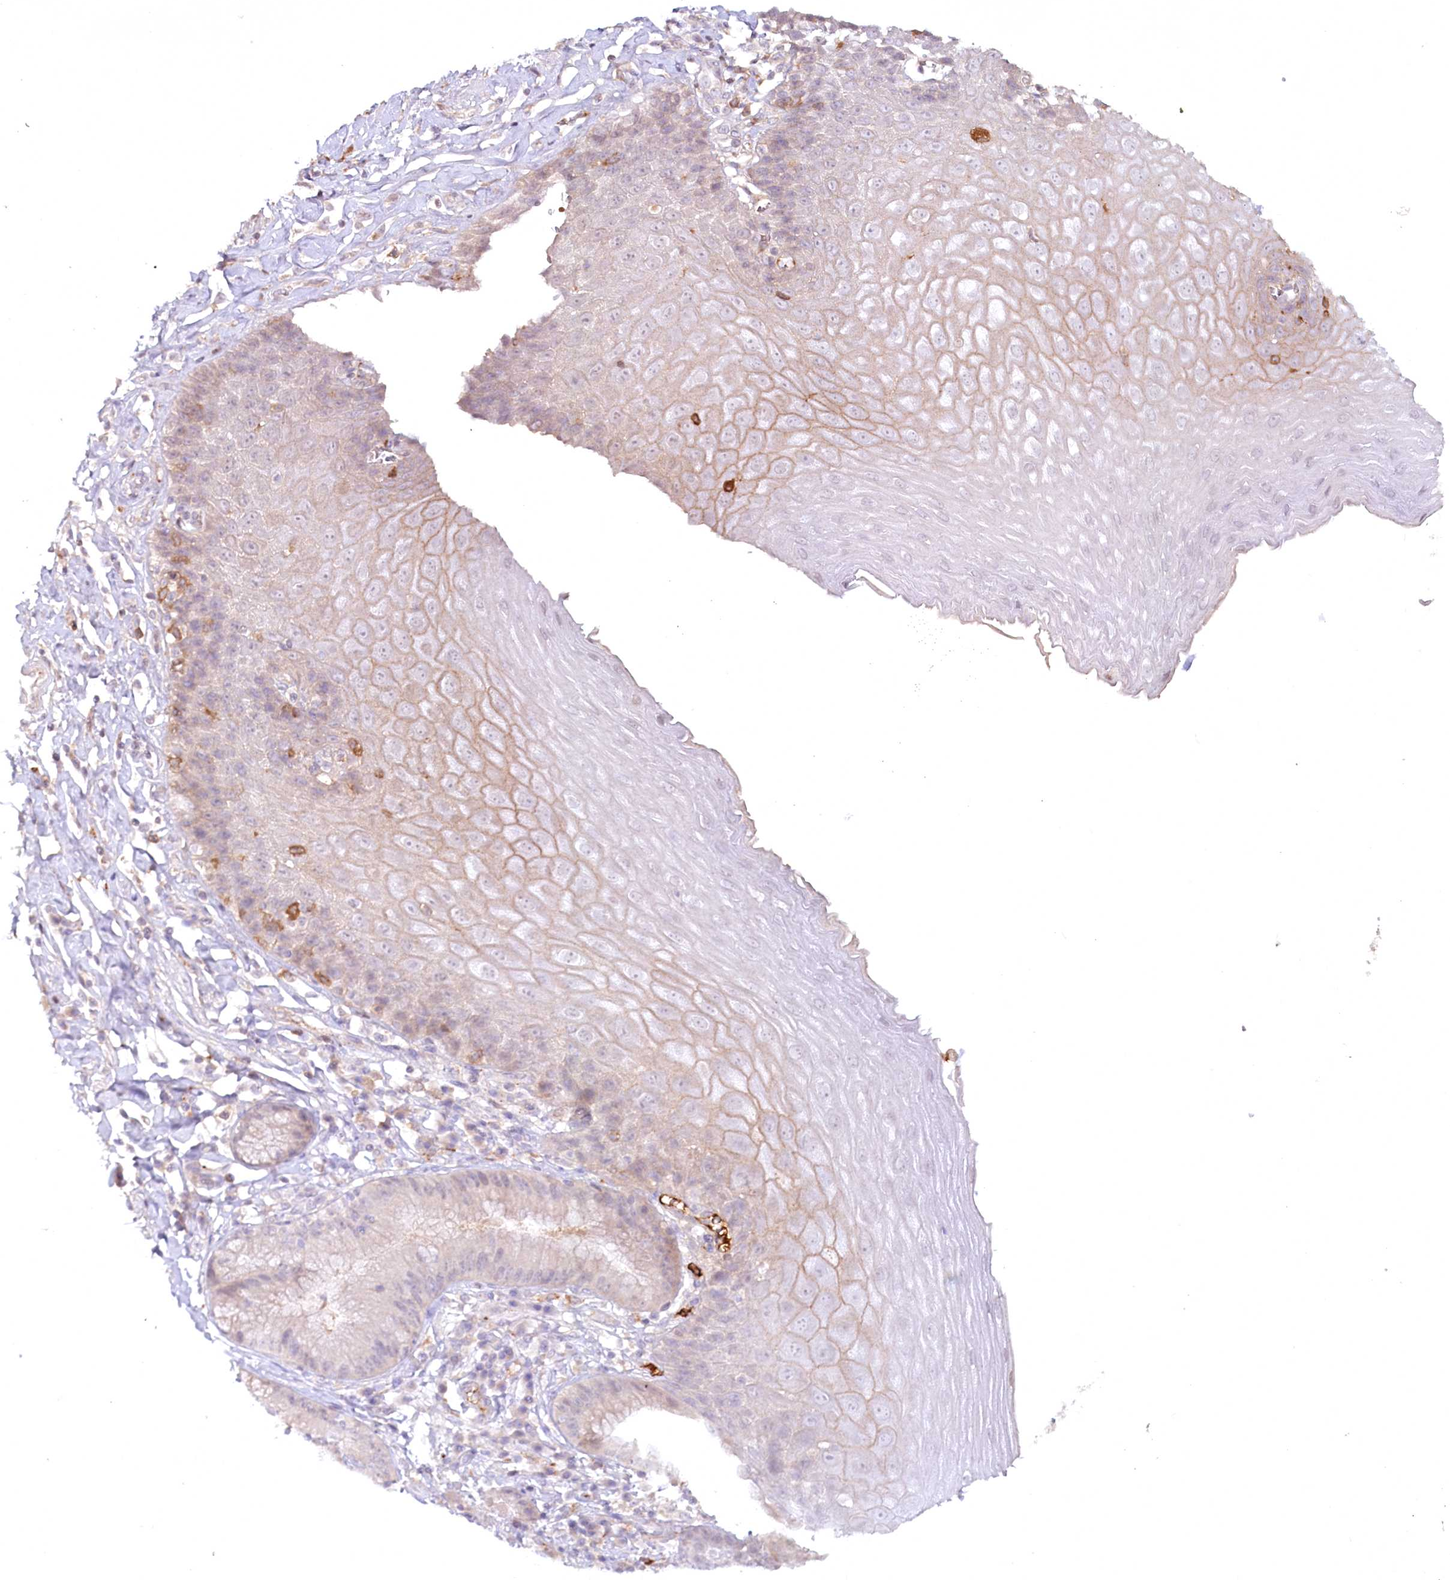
{"staining": {"intensity": "moderate", "quantity": "<25%", "location": "cytoplasmic/membranous"}, "tissue": "esophagus", "cell_type": "Squamous epithelial cells", "image_type": "normal", "snomed": [{"axis": "morphology", "description": "Normal tissue, NOS"}, {"axis": "topography", "description": "Esophagus"}], "caption": "The histopathology image displays staining of normal esophagus, revealing moderate cytoplasmic/membranous protein staining (brown color) within squamous epithelial cells.", "gene": "PSAPL1", "patient": {"sex": "female", "age": 61}}